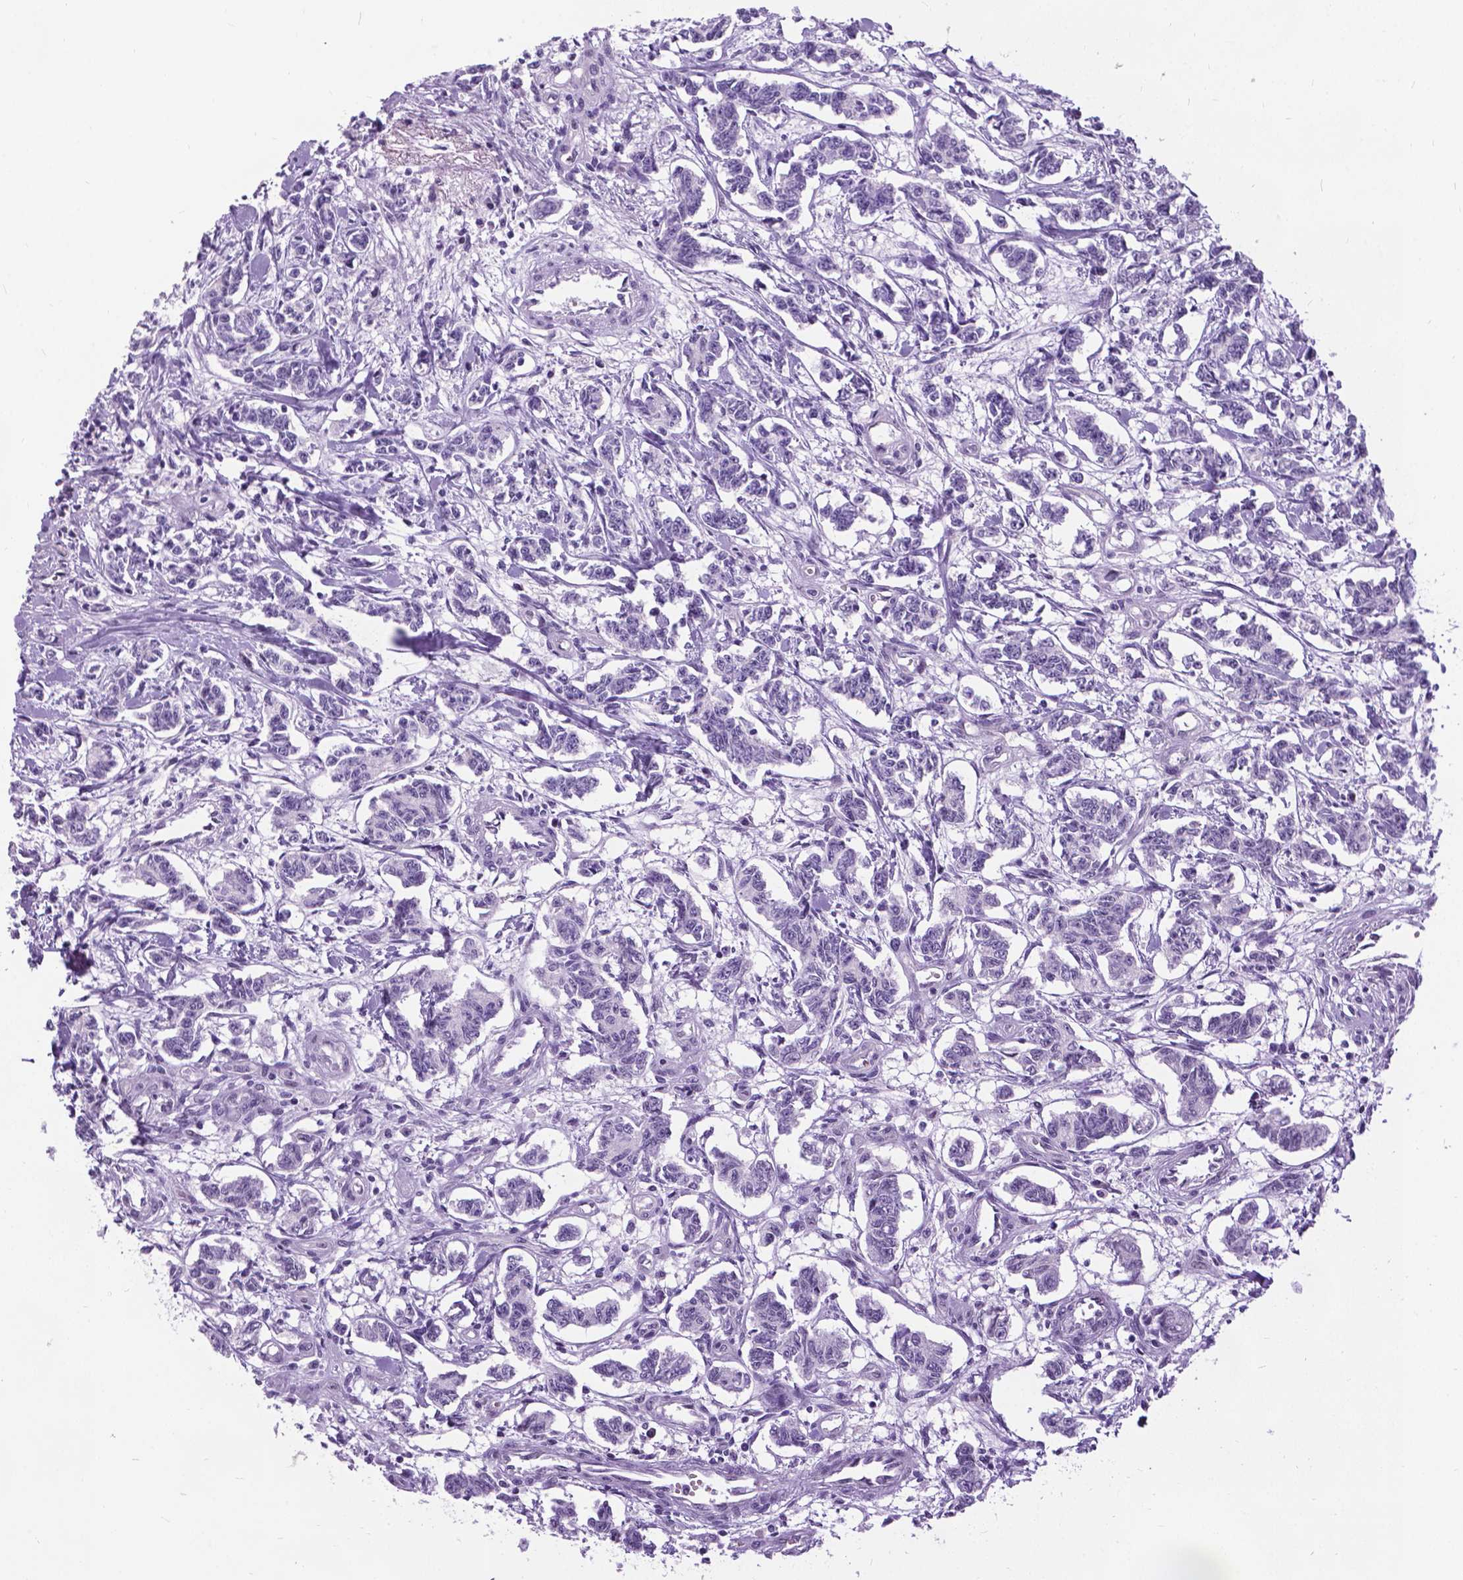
{"staining": {"intensity": "negative", "quantity": "none", "location": "none"}, "tissue": "carcinoid", "cell_type": "Tumor cells", "image_type": "cancer", "snomed": [{"axis": "morphology", "description": "Carcinoid, malignant, NOS"}, {"axis": "topography", "description": "Kidney"}], "caption": "This is a histopathology image of immunohistochemistry (IHC) staining of carcinoid, which shows no expression in tumor cells. (DAB IHC visualized using brightfield microscopy, high magnification).", "gene": "PROB1", "patient": {"sex": "female", "age": 41}}